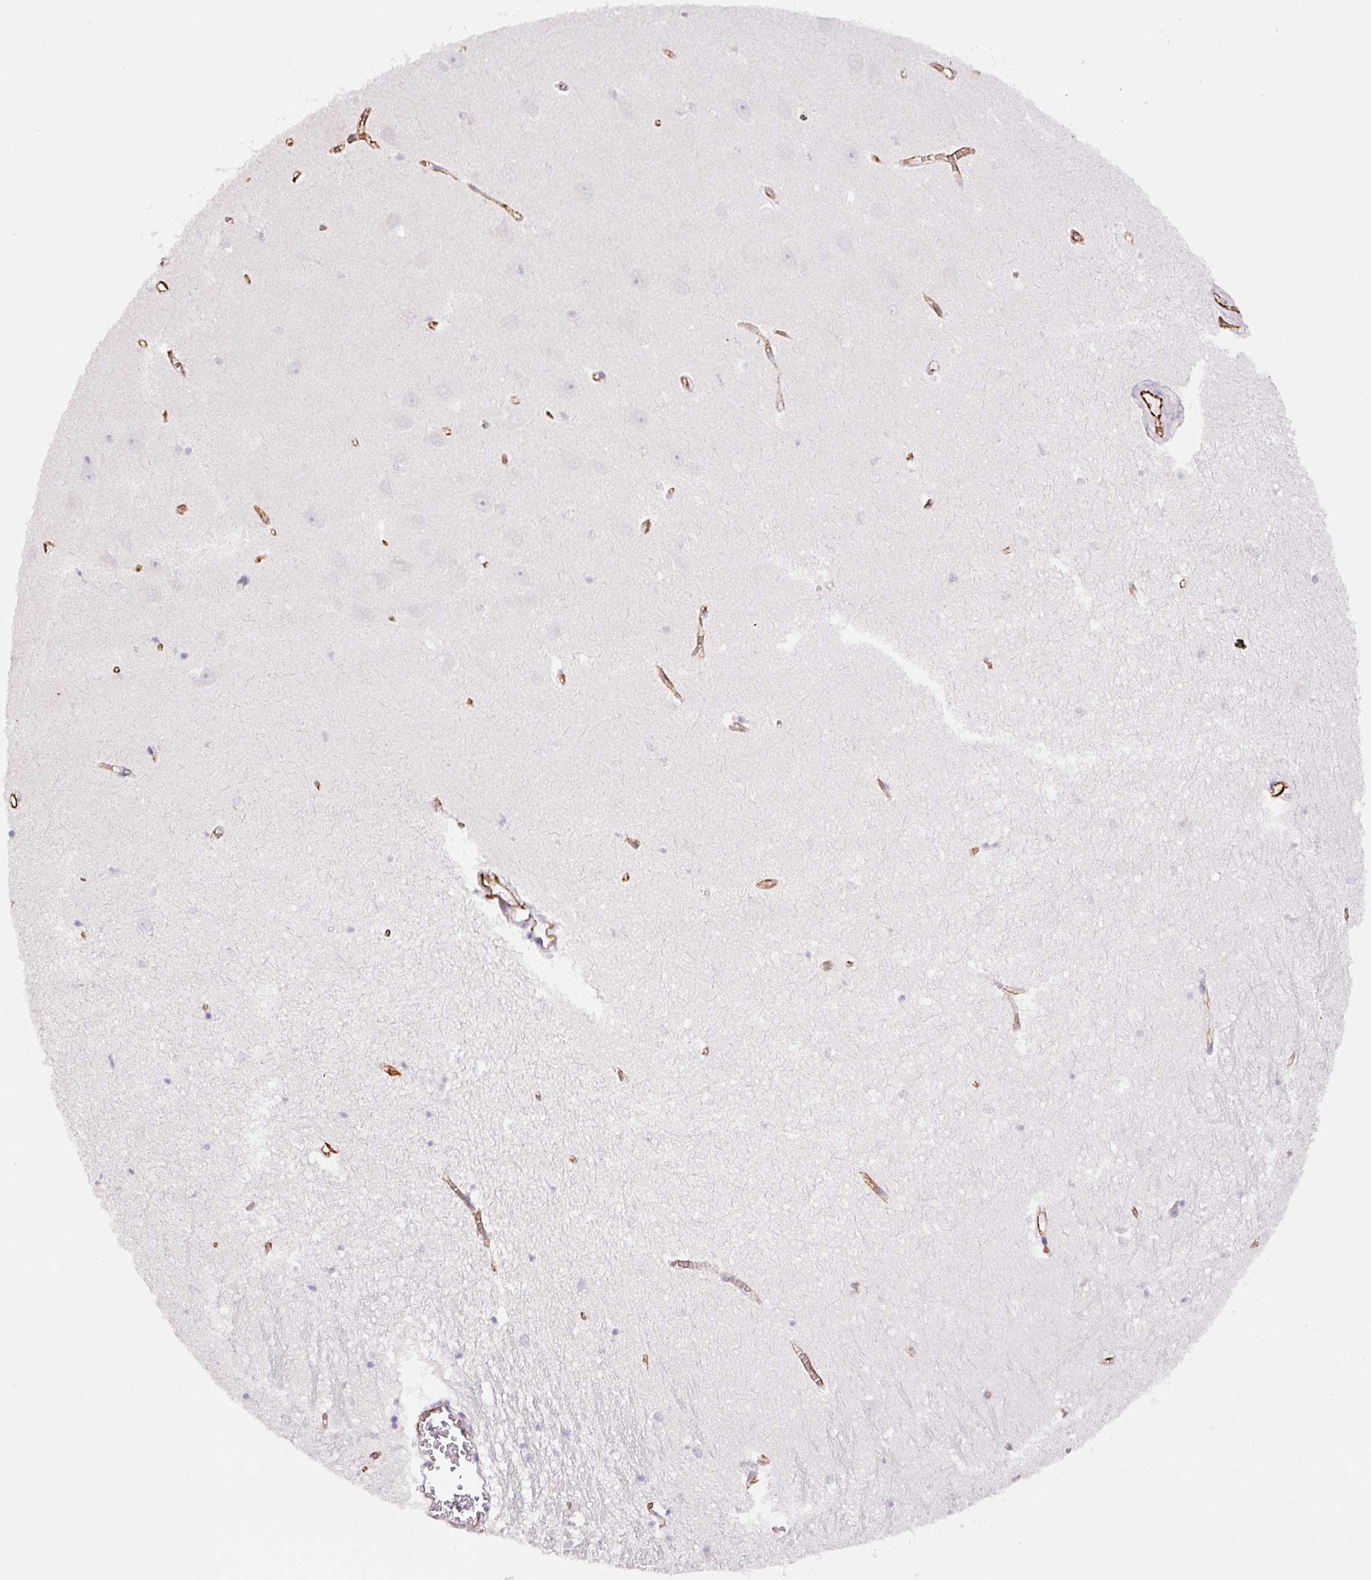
{"staining": {"intensity": "negative", "quantity": "none", "location": "none"}, "tissue": "hippocampus", "cell_type": "Glial cells", "image_type": "normal", "snomed": [{"axis": "morphology", "description": "Normal tissue, NOS"}, {"axis": "topography", "description": "Hippocampus"}], "caption": "The immunohistochemistry (IHC) micrograph has no significant positivity in glial cells of hippocampus.", "gene": "NES", "patient": {"sex": "female", "age": 64}}